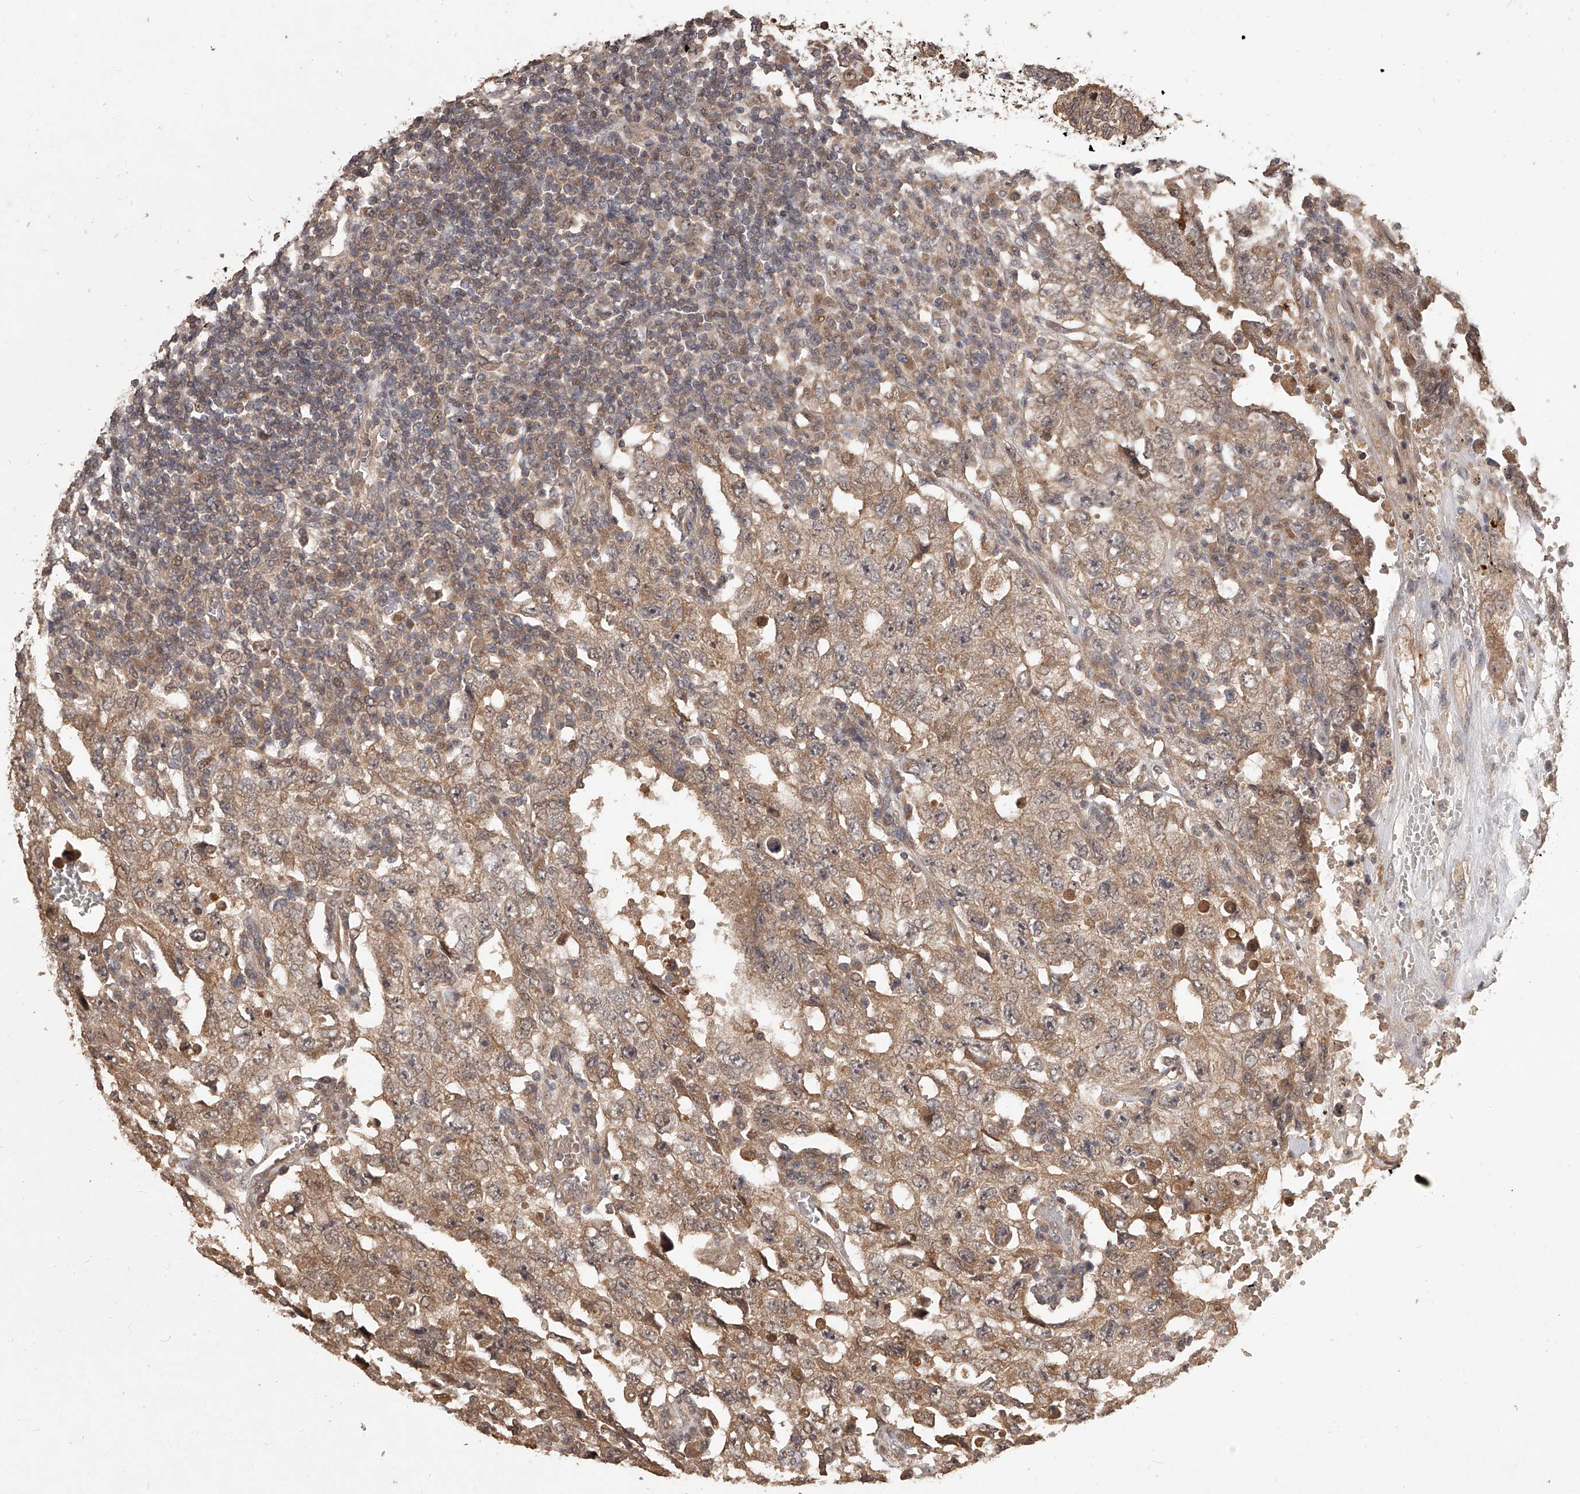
{"staining": {"intensity": "moderate", "quantity": ">75%", "location": "cytoplasmic/membranous"}, "tissue": "testis cancer", "cell_type": "Tumor cells", "image_type": "cancer", "snomed": [{"axis": "morphology", "description": "Carcinoma, Embryonal, NOS"}, {"axis": "topography", "description": "Testis"}], "caption": "An image showing moderate cytoplasmic/membranous expression in approximately >75% of tumor cells in testis cancer (embryonal carcinoma), as visualized by brown immunohistochemical staining.", "gene": "SLC37A1", "patient": {"sex": "male", "age": 26}}